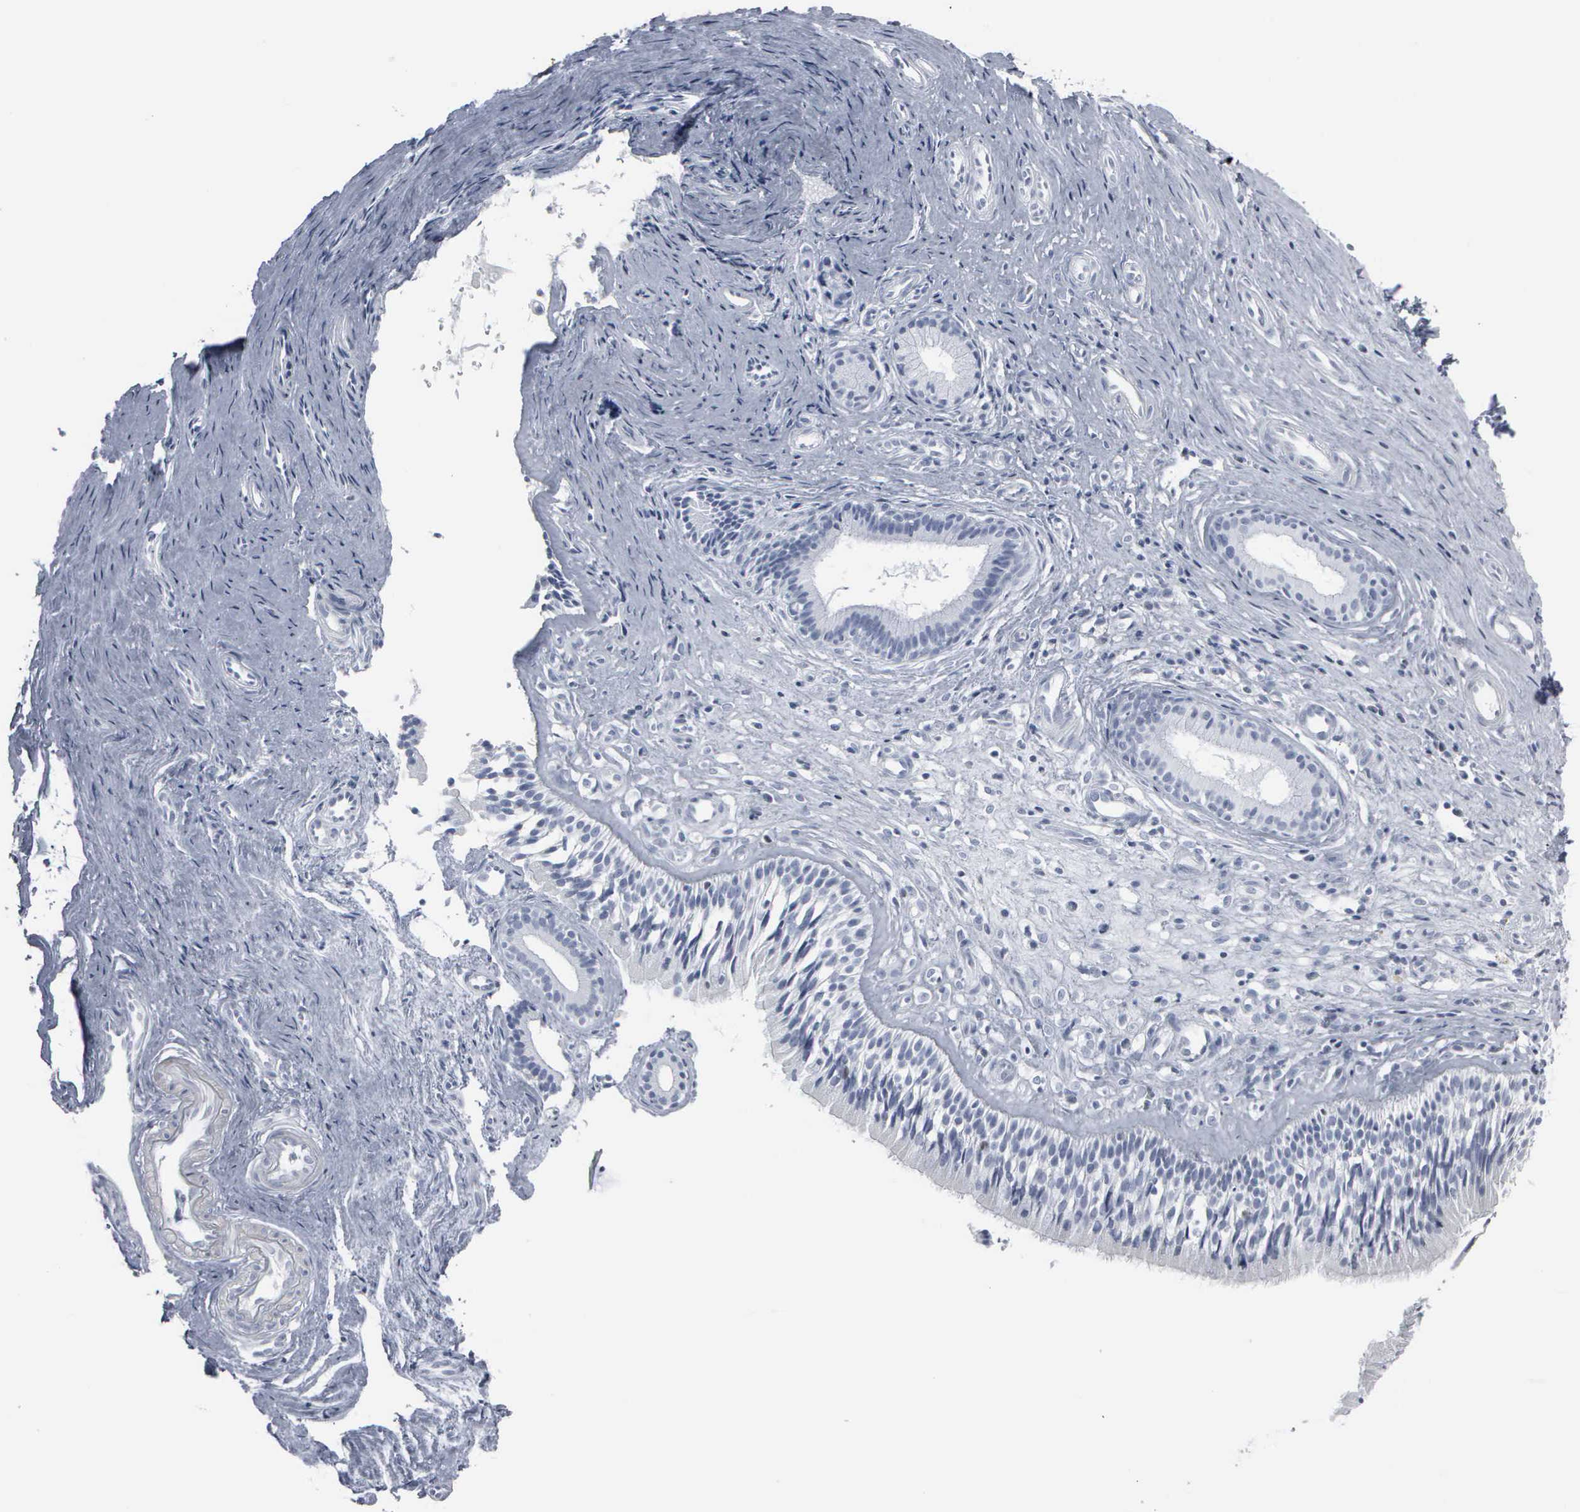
{"staining": {"intensity": "moderate", "quantity": "<25%", "location": "nuclear"}, "tissue": "nasopharynx", "cell_type": "Respiratory epithelial cells", "image_type": "normal", "snomed": [{"axis": "morphology", "description": "Normal tissue, NOS"}, {"axis": "topography", "description": "Nasopharynx"}], "caption": "Approximately <25% of respiratory epithelial cells in normal human nasopharynx demonstrate moderate nuclear protein positivity as visualized by brown immunohistochemical staining.", "gene": "CCND3", "patient": {"sex": "female", "age": 78}}